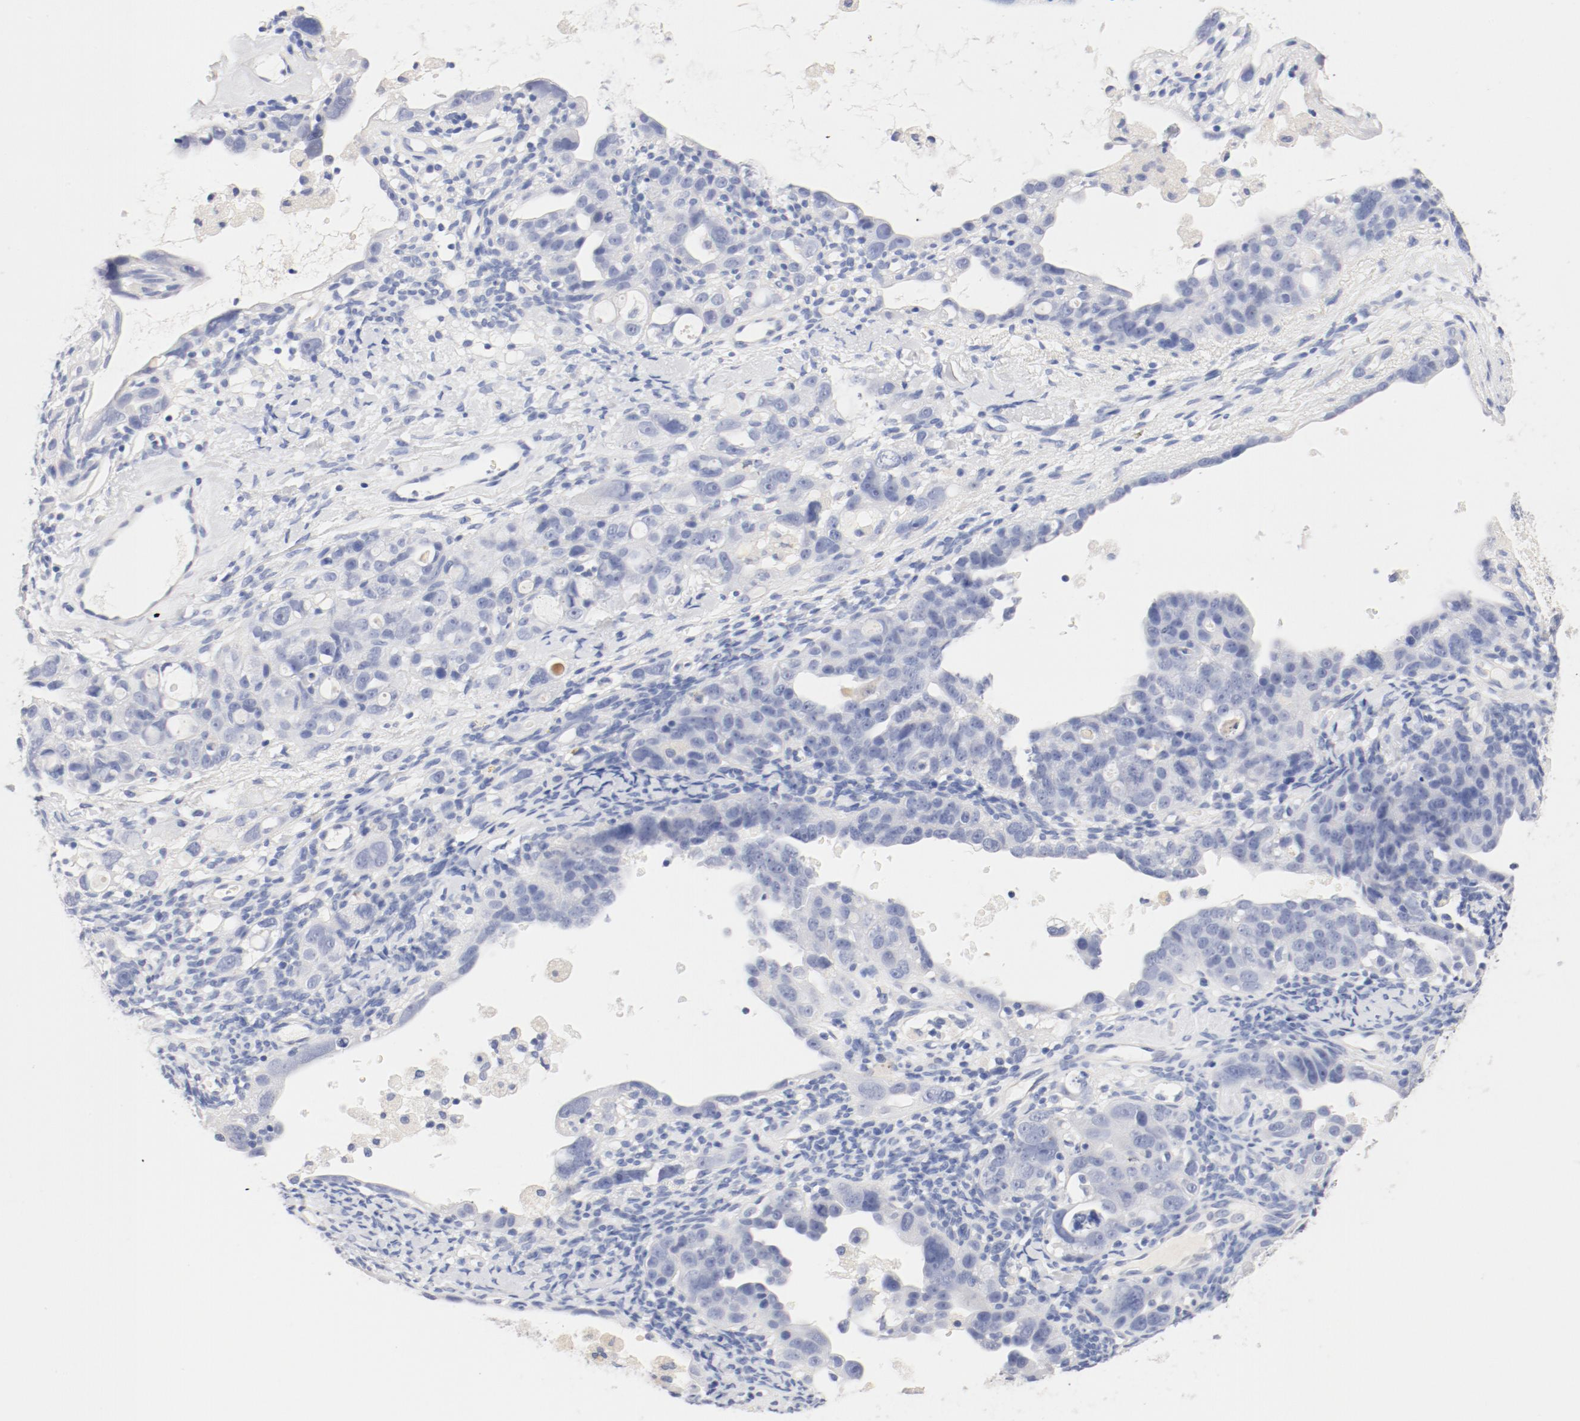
{"staining": {"intensity": "negative", "quantity": "none", "location": "none"}, "tissue": "ovarian cancer", "cell_type": "Tumor cells", "image_type": "cancer", "snomed": [{"axis": "morphology", "description": "Cystadenocarcinoma, serous, NOS"}, {"axis": "topography", "description": "Ovary"}], "caption": "This is a photomicrograph of IHC staining of ovarian cancer, which shows no expression in tumor cells. (Stains: DAB immunohistochemistry with hematoxylin counter stain, Microscopy: brightfield microscopy at high magnification).", "gene": "HOMER1", "patient": {"sex": "female", "age": 66}}